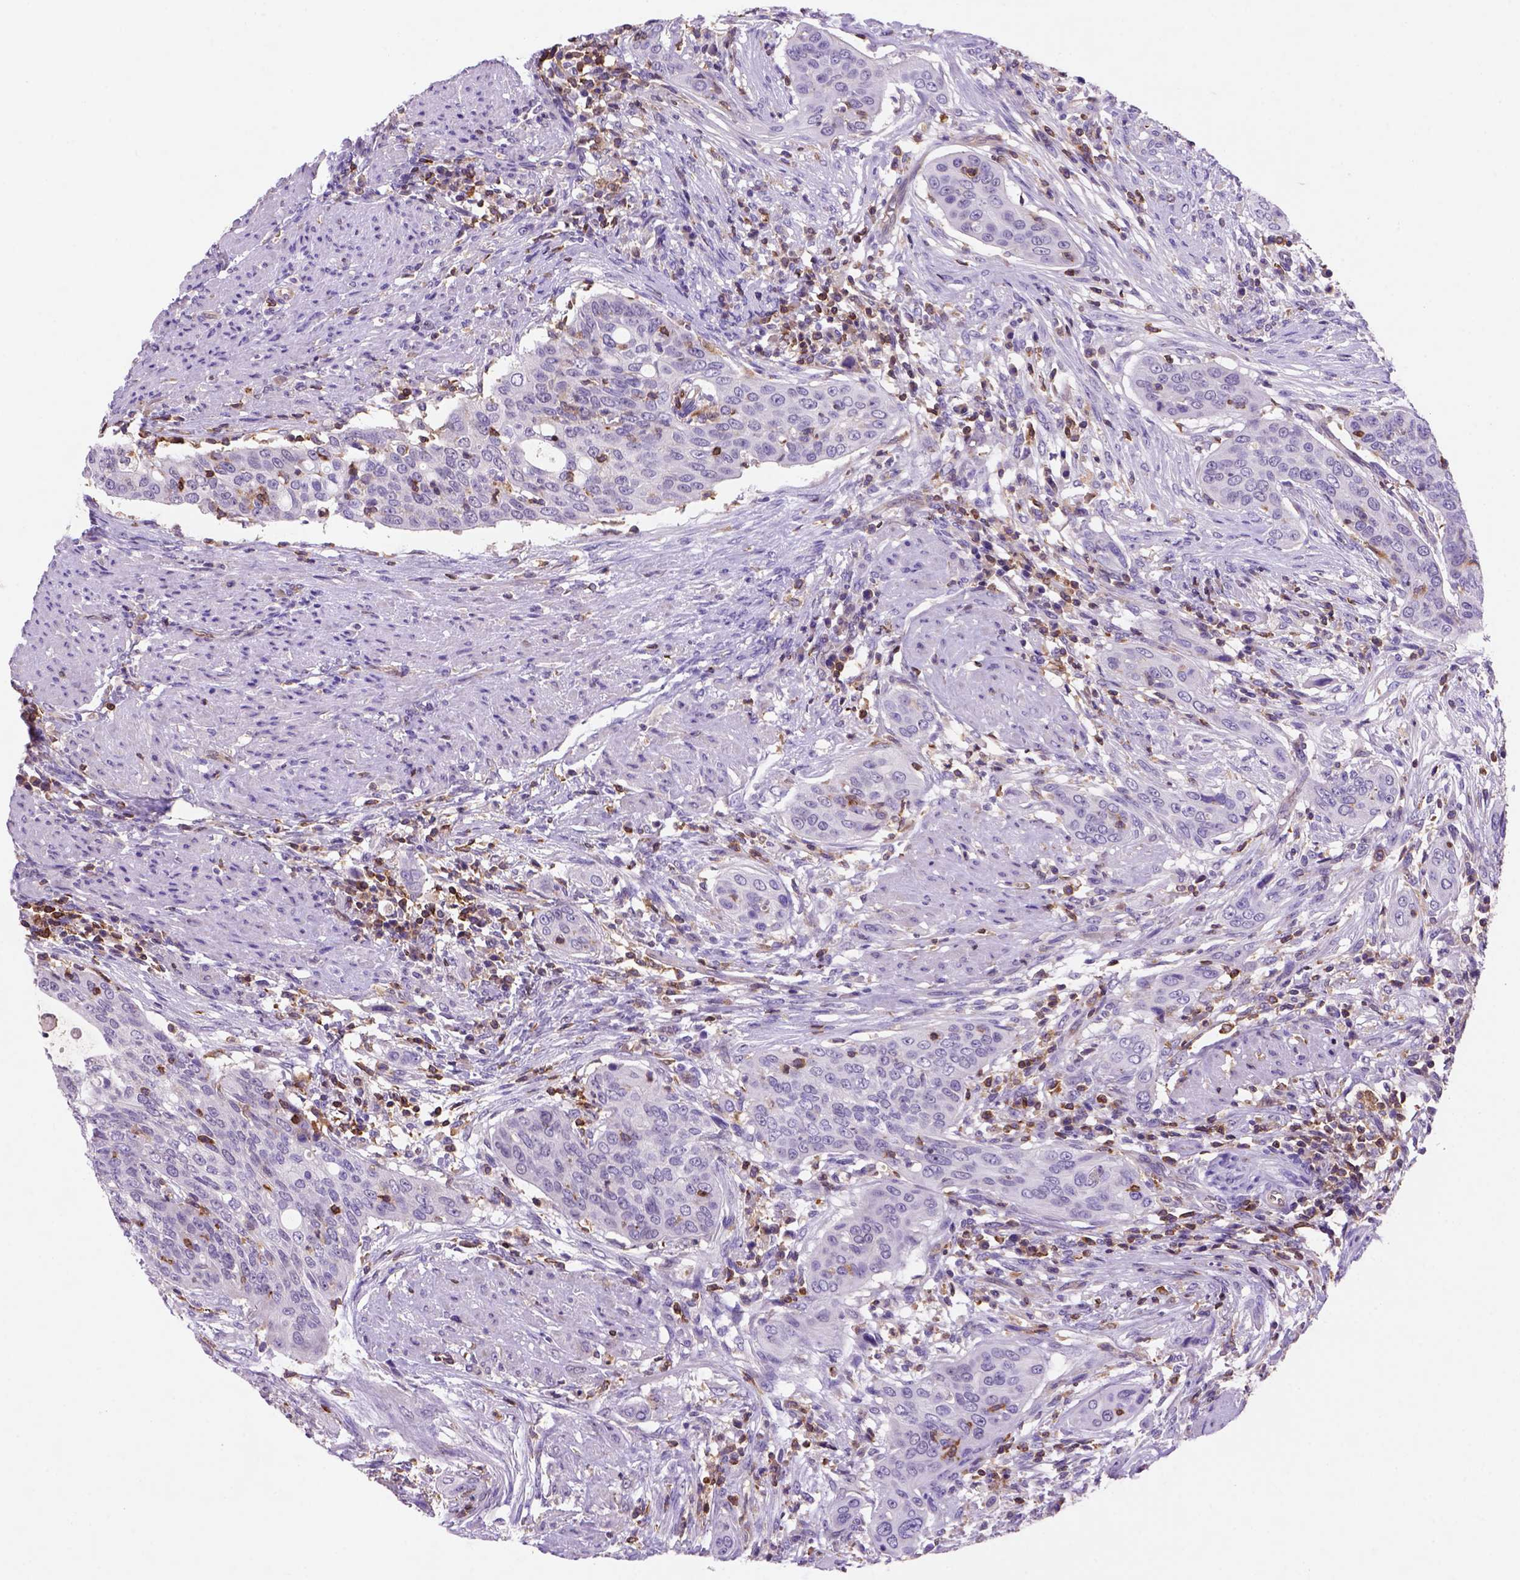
{"staining": {"intensity": "negative", "quantity": "none", "location": "none"}, "tissue": "urothelial cancer", "cell_type": "Tumor cells", "image_type": "cancer", "snomed": [{"axis": "morphology", "description": "Urothelial carcinoma, High grade"}, {"axis": "topography", "description": "Urinary bladder"}], "caption": "Protein analysis of urothelial cancer exhibits no significant staining in tumor cells.", "gene": "INPP5D", "patient": {"sex": "male", "age": 82}}